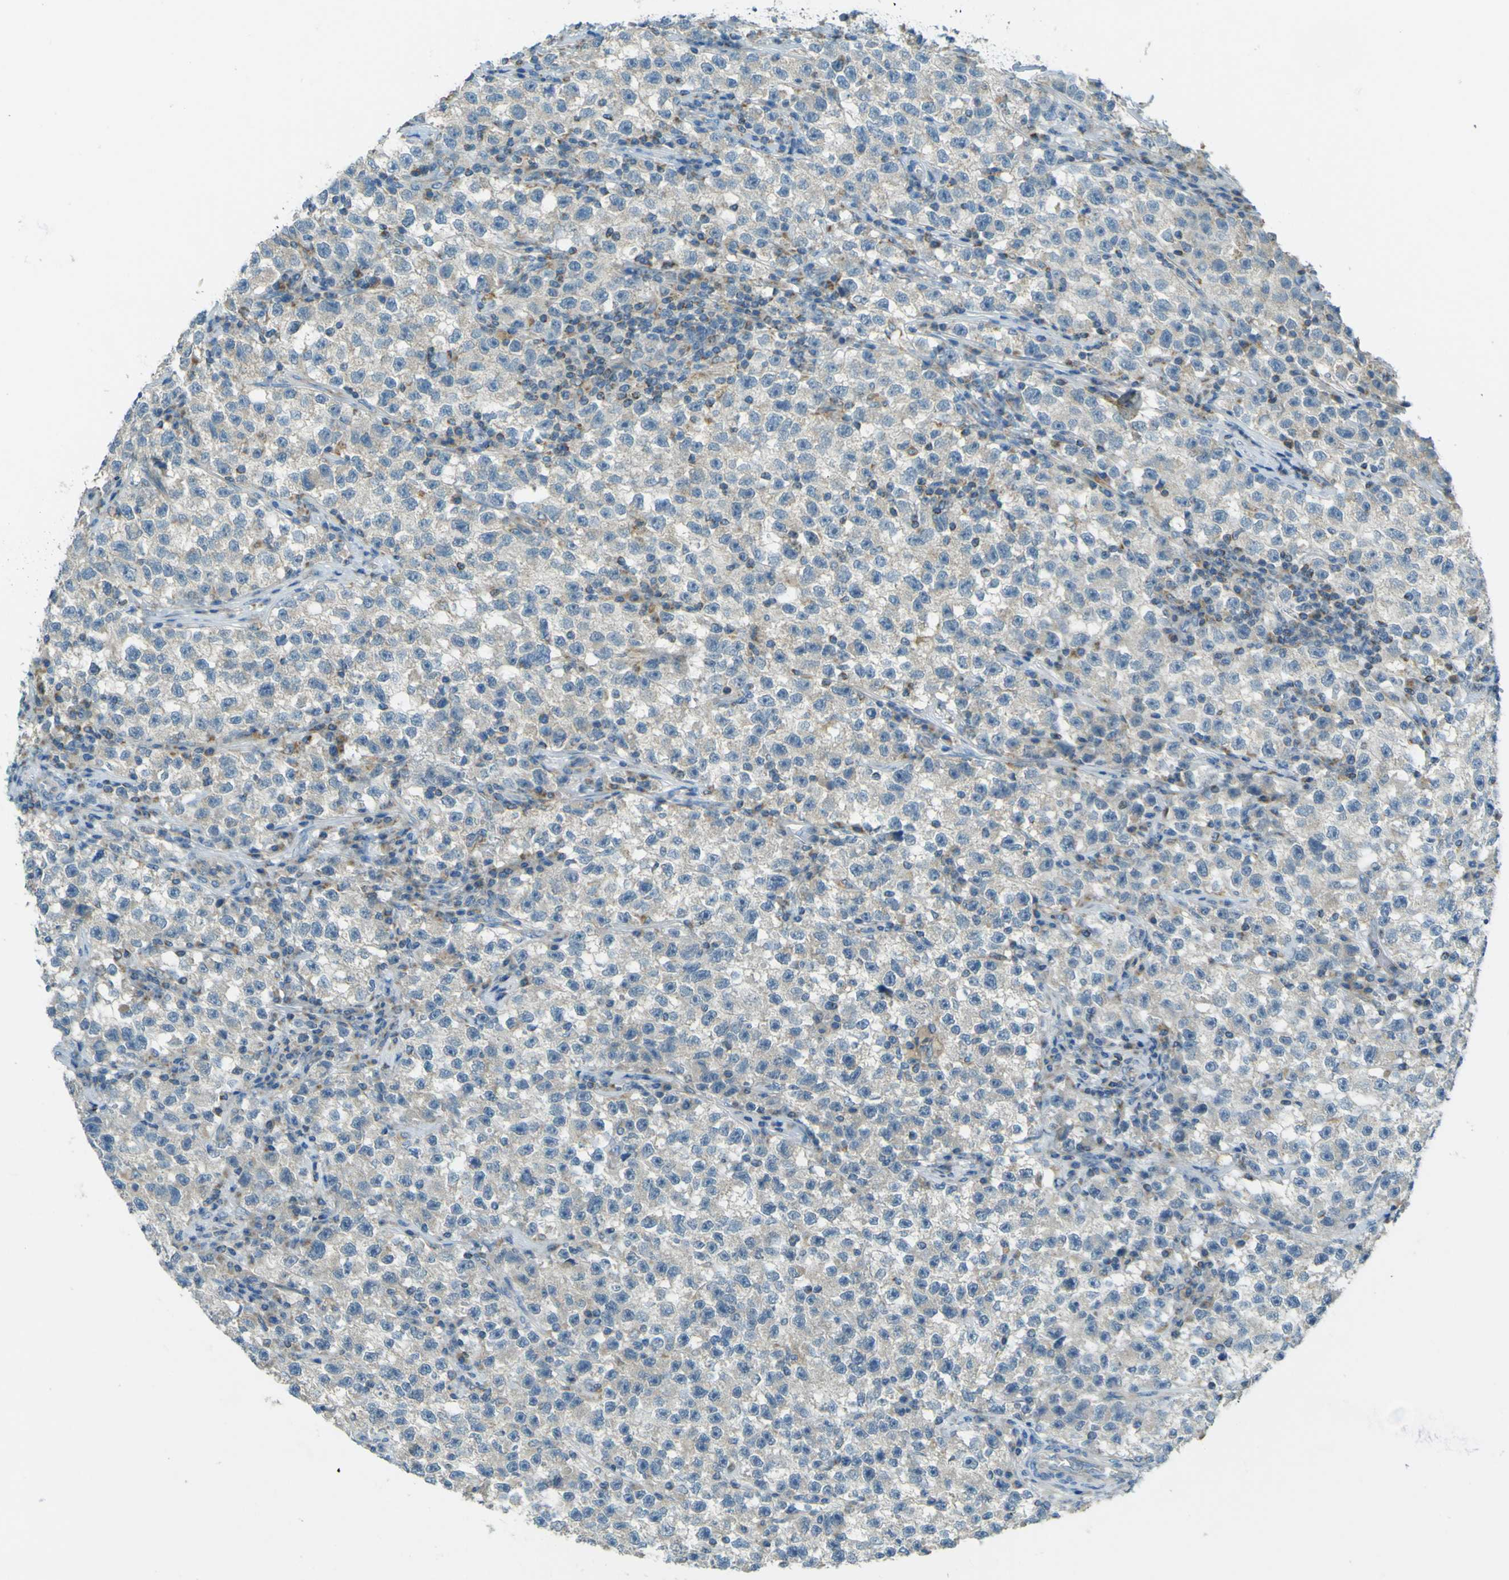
{"staining": {"intensity": "negative", "quantity": "none", "location": "none"}, "tissue": "testis cancer", "cell_type": "Tumor cells", "image_type": "cancer", "snomed": [{"axis": "morphology", "description": "Seminoma, NOS"}, {"axis": "topography", "description": "Testis"}], "caption": "Immunohistochemistry of human testis cancer reveals no staining in tumor cells. (IHC, brightfield microscopy, high magnification).", "gene": "FKTN", "patient": {"sex": "male", "age": 22}}